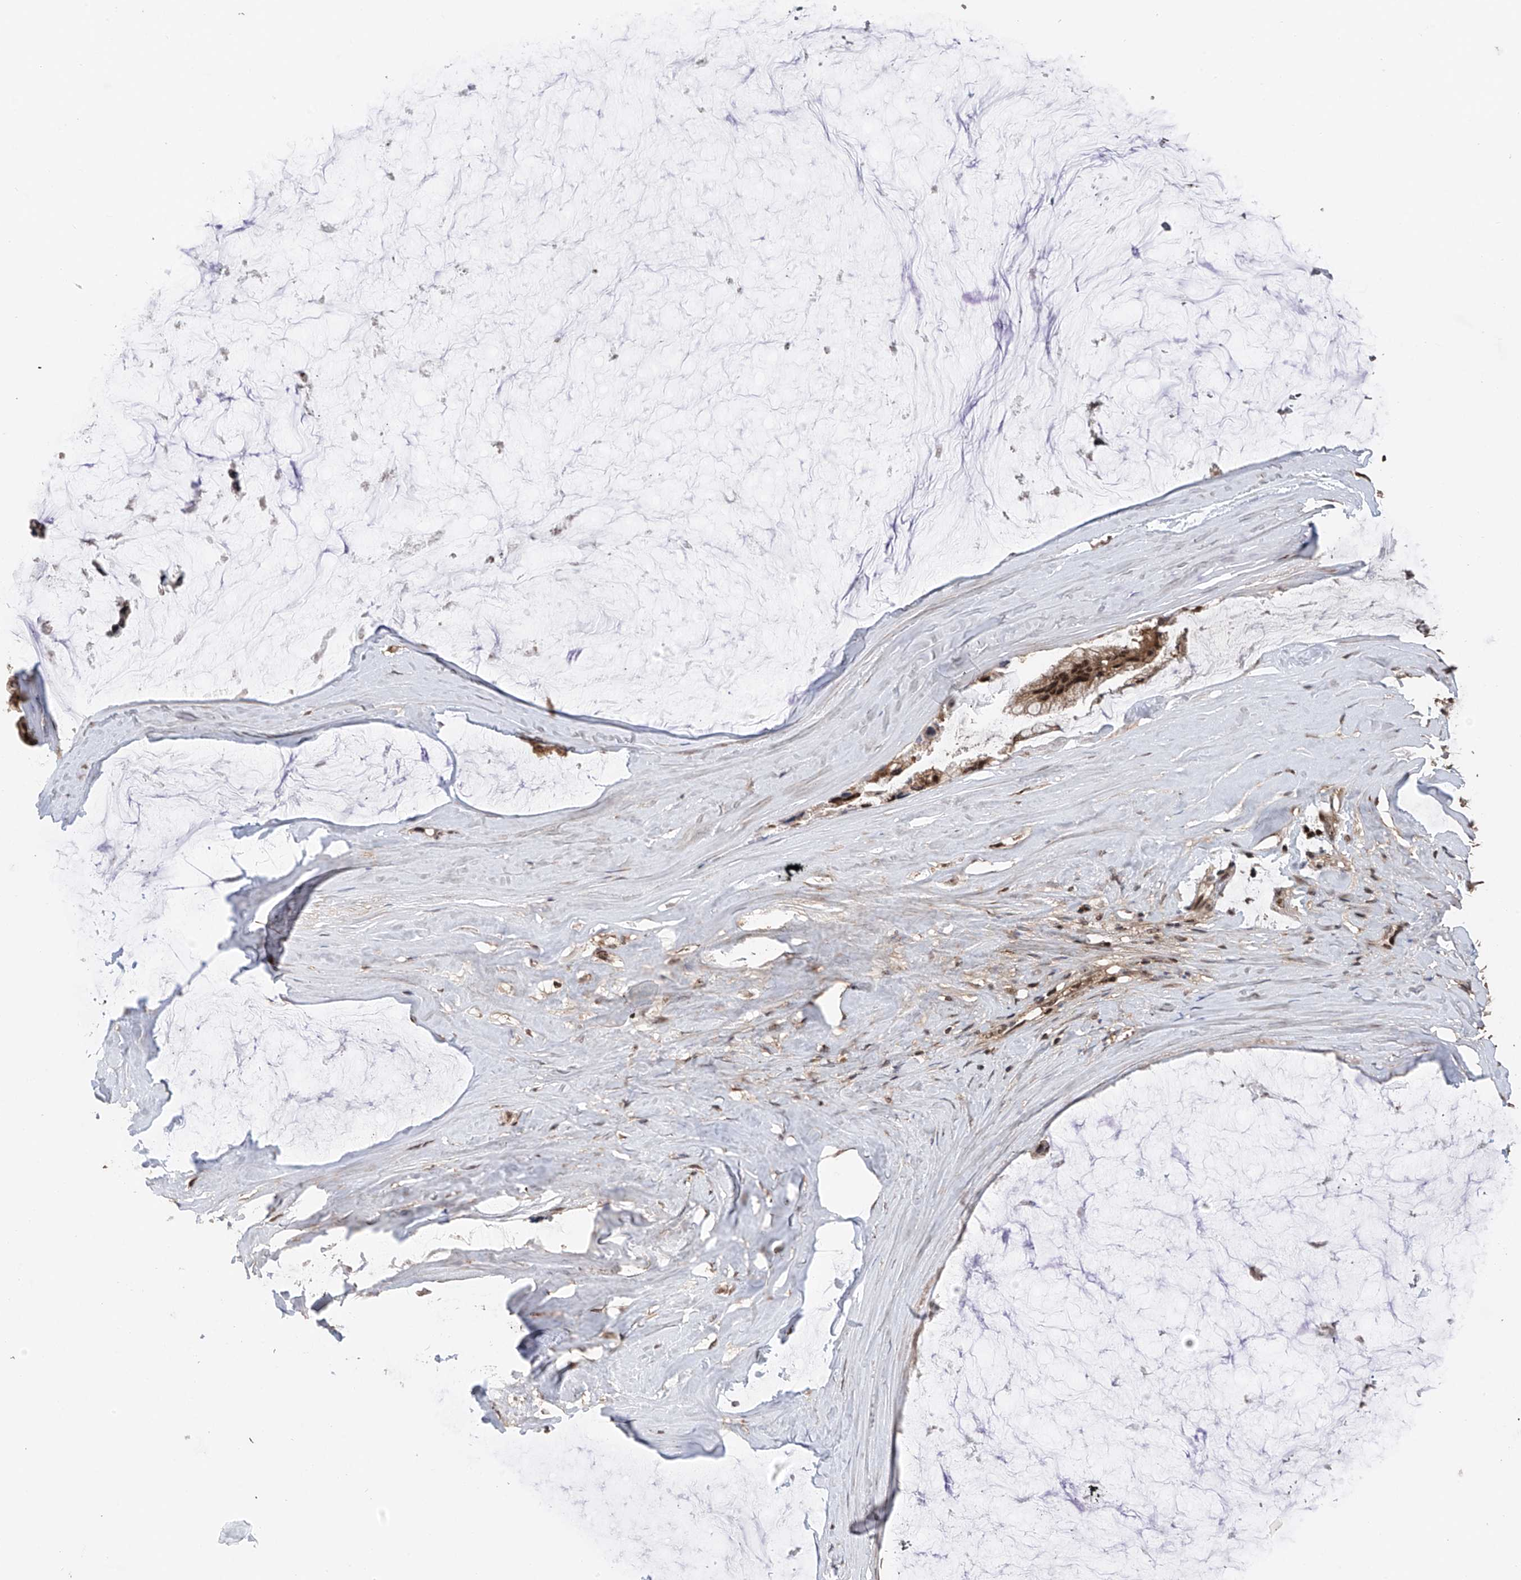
{"staining": {"intensity": "strong", "quantity": ">75%", "location": "cytoplasmic/membranous,nuclear"}, "tissue": "ovarian cancer", "cell_type": "Tumor cells", "image_type": "cancer", "snomed": [{"axis": "morphology", "description": "Cystadenocarcinoma, mucinous, NOS"}, {"axis": "topography", "description": "Ovary"}], "caption": "This micrograph reveals ovarian mucinous cystadenocarcinoma stained with IHC to label a protein in brown. The cytoplasmic/membranous and nuclear of tumor cells show strong positivity for the protein. Nuclei are counter-stained blue.", "gene": "DNAJC9", "patient": {"sex": "female", "age": 39}}